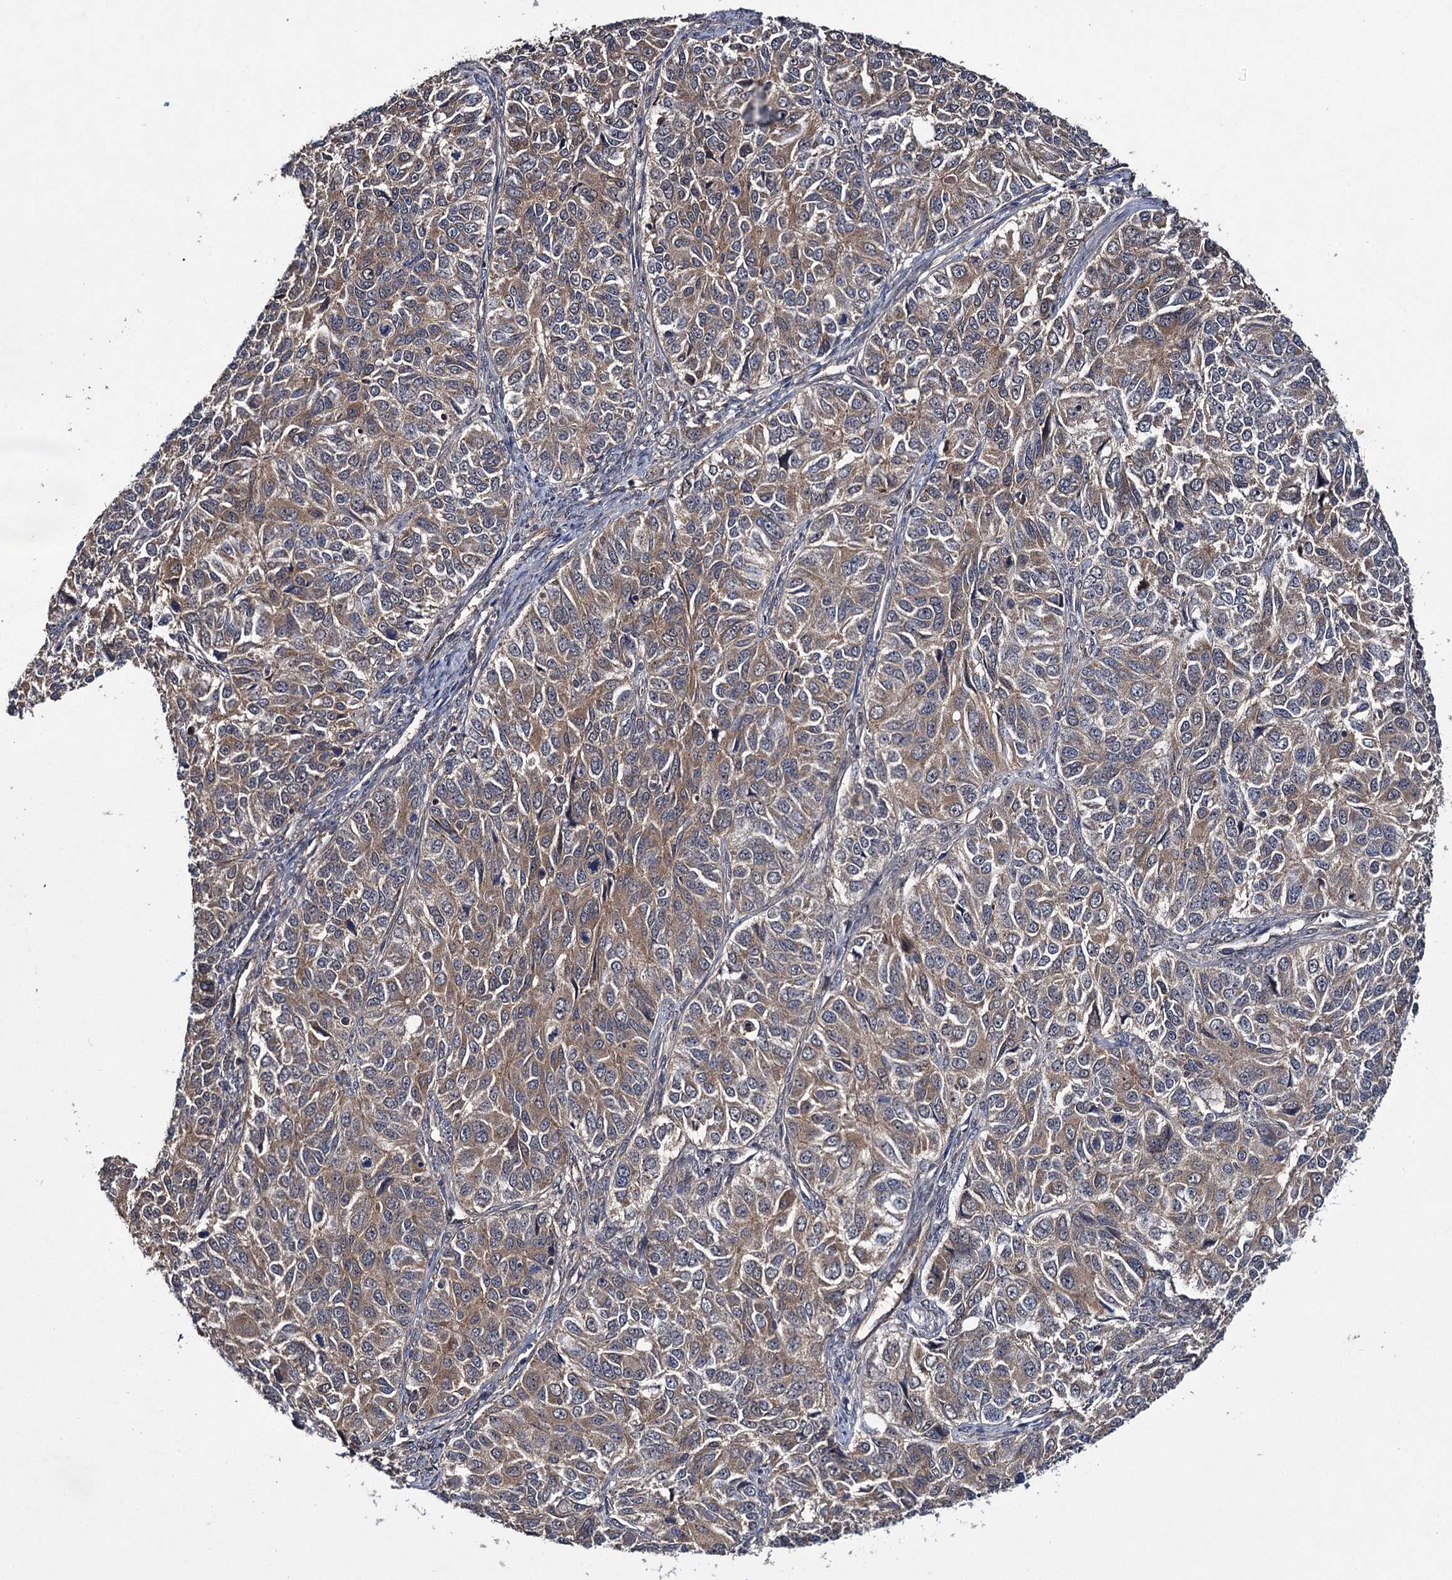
{"staining": {"intensity": "moderate", "quantity": ">75%", "location": "cytoplasmic/membranous"}, "tissue": "ovarian cancer", "cell_type": "Tumor cells", "image_type": "cancer", "snomed": [{"axis": "morphology", "description": "Carcinoma, endometroid"}, {"axis": "topography", "description": "Ovary"}], "caption": "DAB (3,3'-diaminobenzidine) immunohistochemical staining of ovarian cancer (endometroid carcinoma) demonstrates moderate cytoplasmic/membranous protein staining in about >75% of tumor cells.", "gene": "HAUS1", "patient": {"sex": "female", "age": 51}}